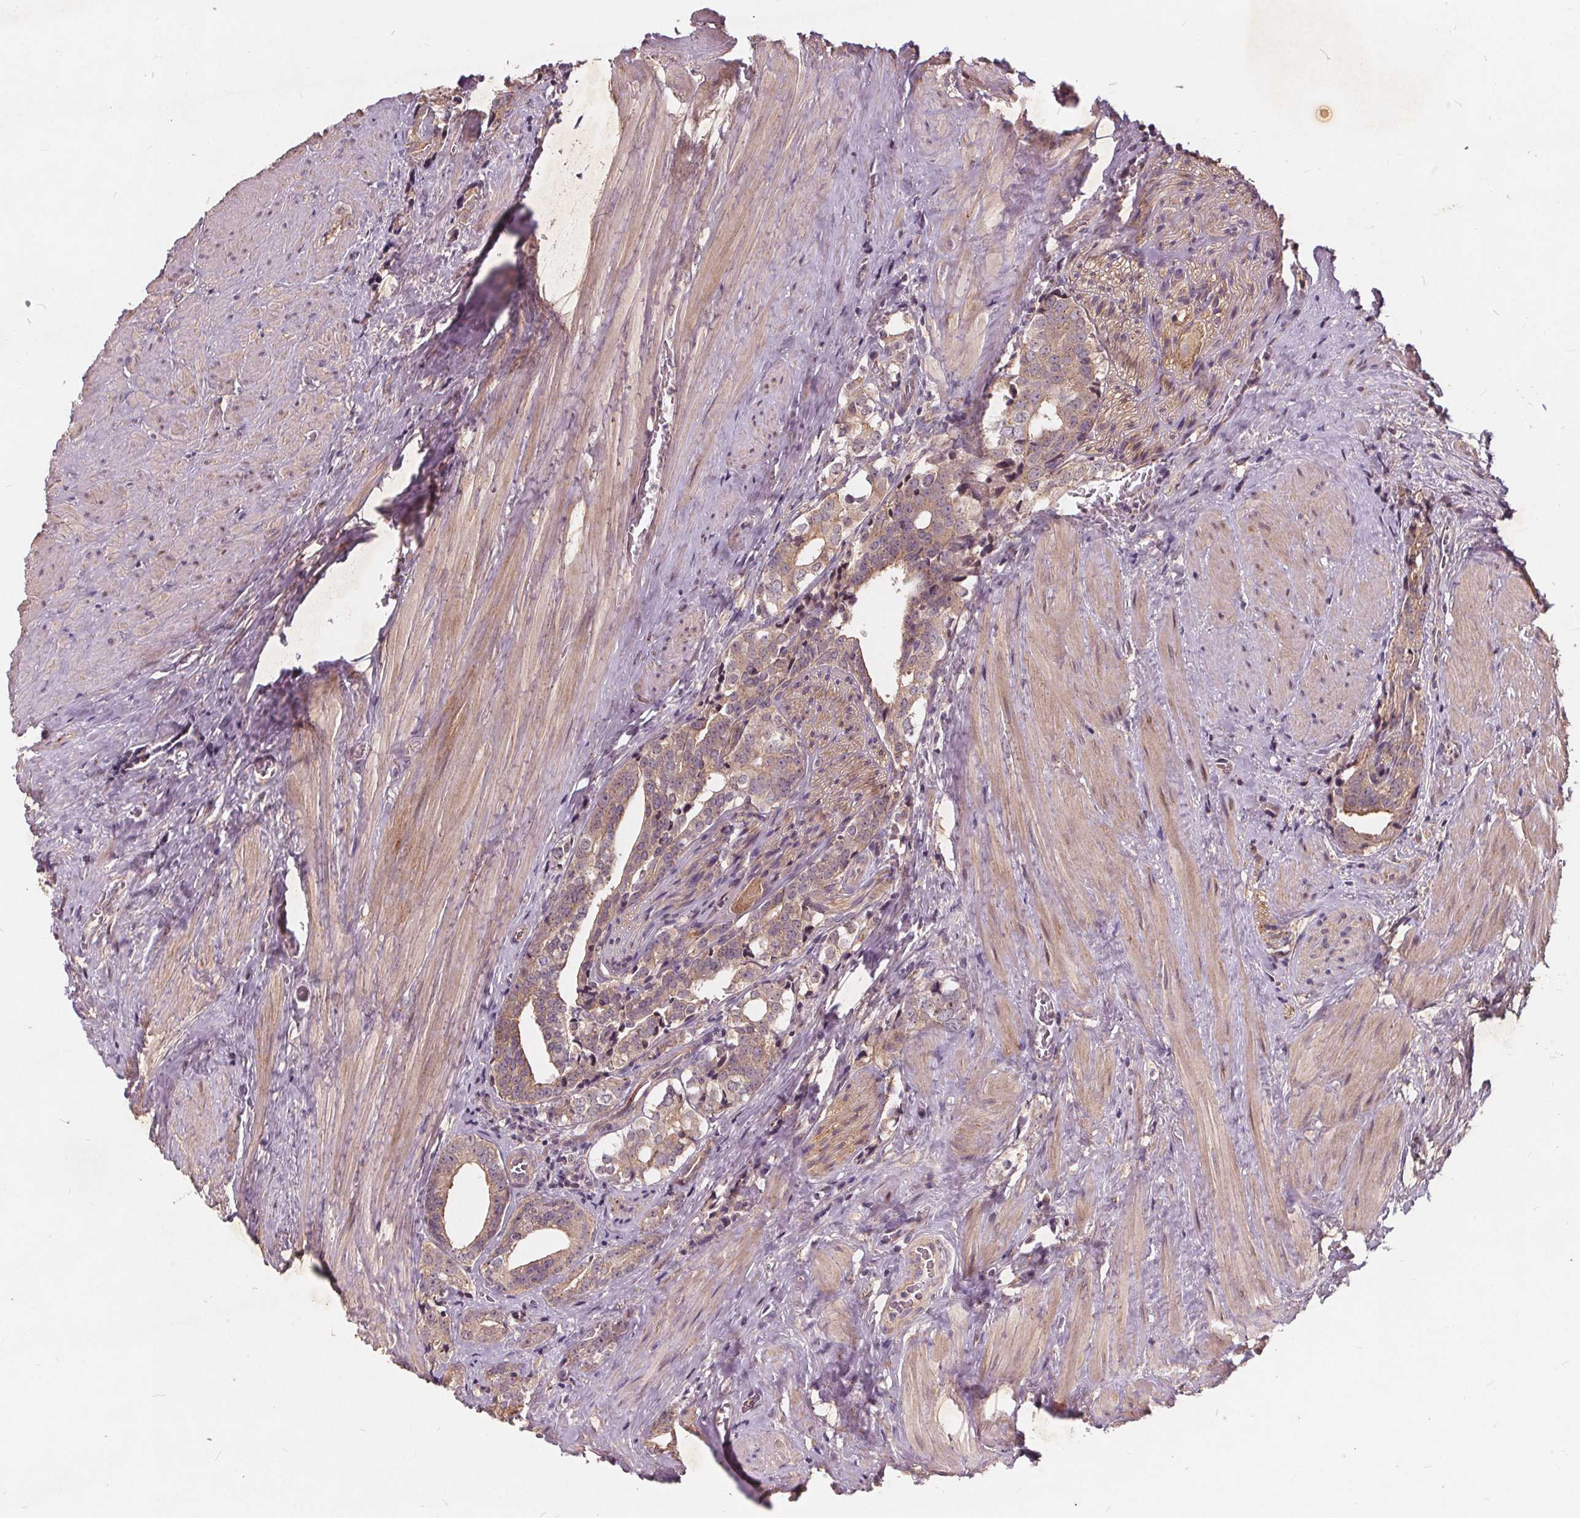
{"staining": {"intensity": "weak", "quantity": "25%-75%", "location": "cytoplasmic/membranous"}, "tissue": "prostate cancer", "cell_type": "Tumor cells", "image_type": "cancer", "snomed": [{"axis": "morphology", "description": "Adenocarcinoma, NOS"}, {"axis": "topography", "description": "Prostate and seminal vesicle, NOS"}], "caption": "Weak cytoplasmic/membranous staining is present in about 25%-75% of tumor cells in adenocarcinoma (prostate). The staining was performed using DAB, with brown indicating positive protein expression. Nuclei are stained blue with hematoxylin.", "gene": "CSNK1G2", "patient": {"sex": "male", "age": 63}}